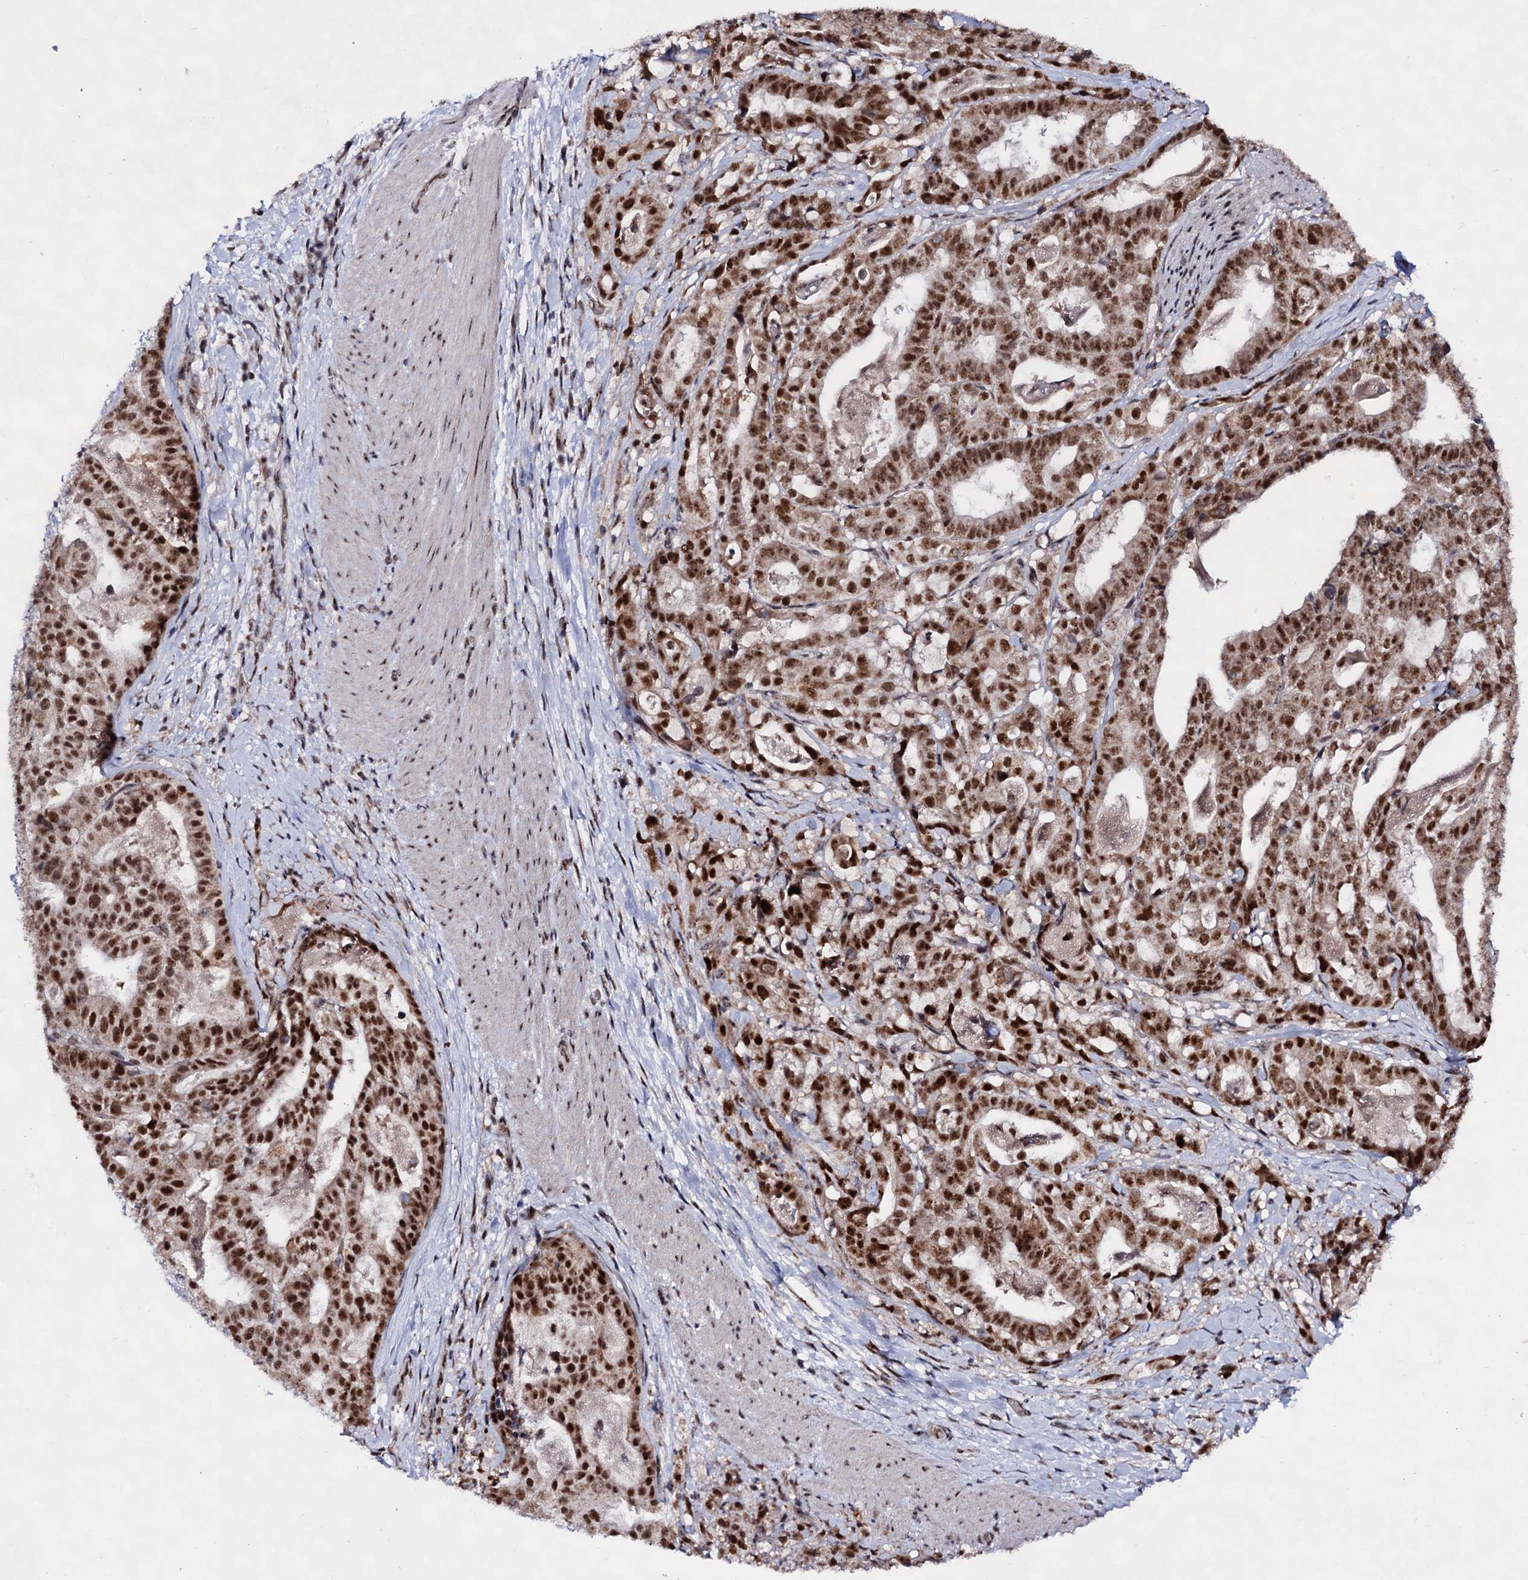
{"staining": {"intensity": "strong", "quantity": ">75%", "location": "nuclear"}, "tissue": "stomach cancer", "cell_type": "Tumor cells", "image_type": "cancer", "snomed": [{"axis": "morphology", "description": "Adenocarcinoma, NOS"}, {"axis": "topography", "description": "Stomach"}], "caption": "Immunohistochemical staining of stomach adenocarcinoma displays strong nuclear protein positivity in about >75% of tumor cells.", "gene": "EXOSC10", "patient": {"sex": "male", "age": 48}}